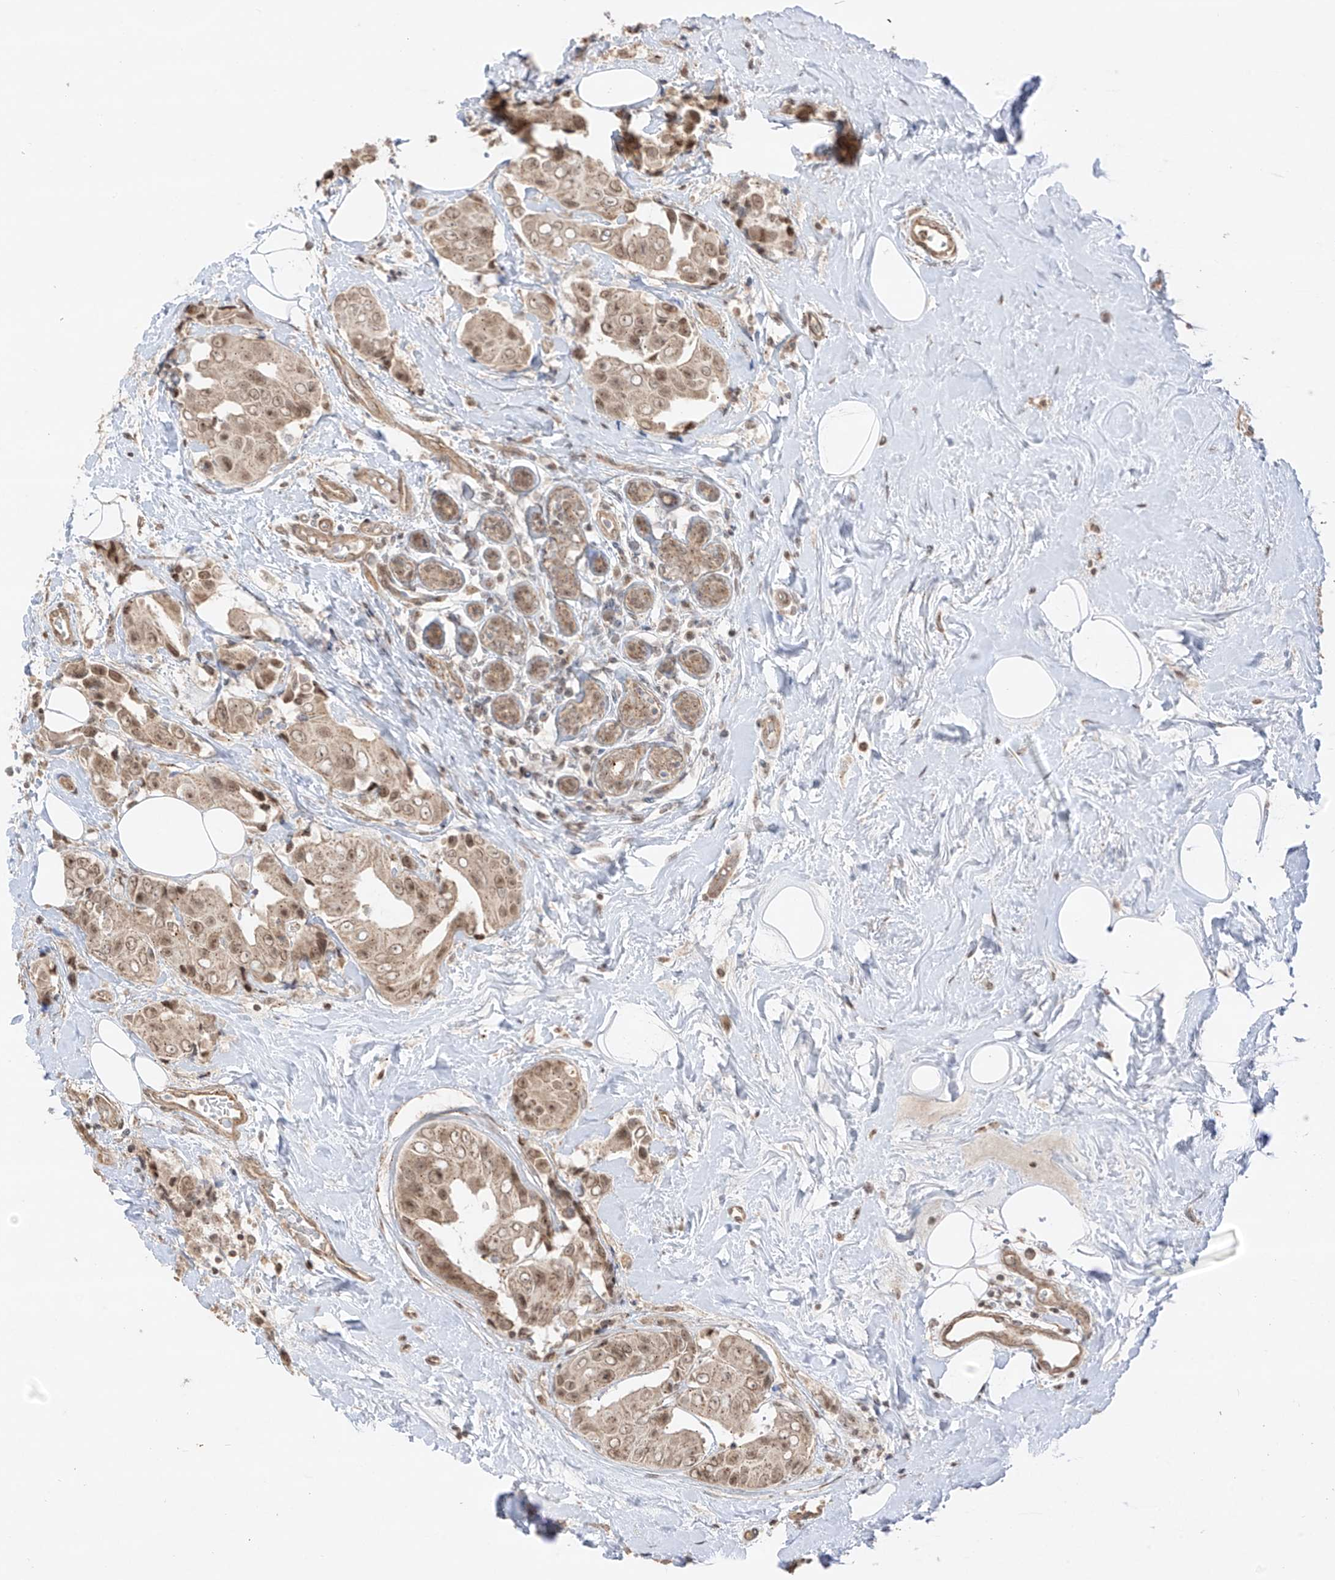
{"staining": {"intensity": "weak", "quantity": ">75%", "location": "cytoplasmic/membranous,nuclear"}, "tissue": "breast cancer", "cell_type": "Tumor cells", "image_type": "cancer", "snomed": [{"axis": "morphology", "description": "Normal tissue, NOS"}, {"axis": "morphology", "description": "Duct carcinoma"}, {"axis": "topography", "description": "Breast"}], "caption": "Breast cancer stained for a protein (brown) demonstrates weak cytoplasmic/membranous and nuclear positive staining in about >75% of tumor cells.", "gene": "N4BP3", "patient": {"sex": "female", "age": 39}}